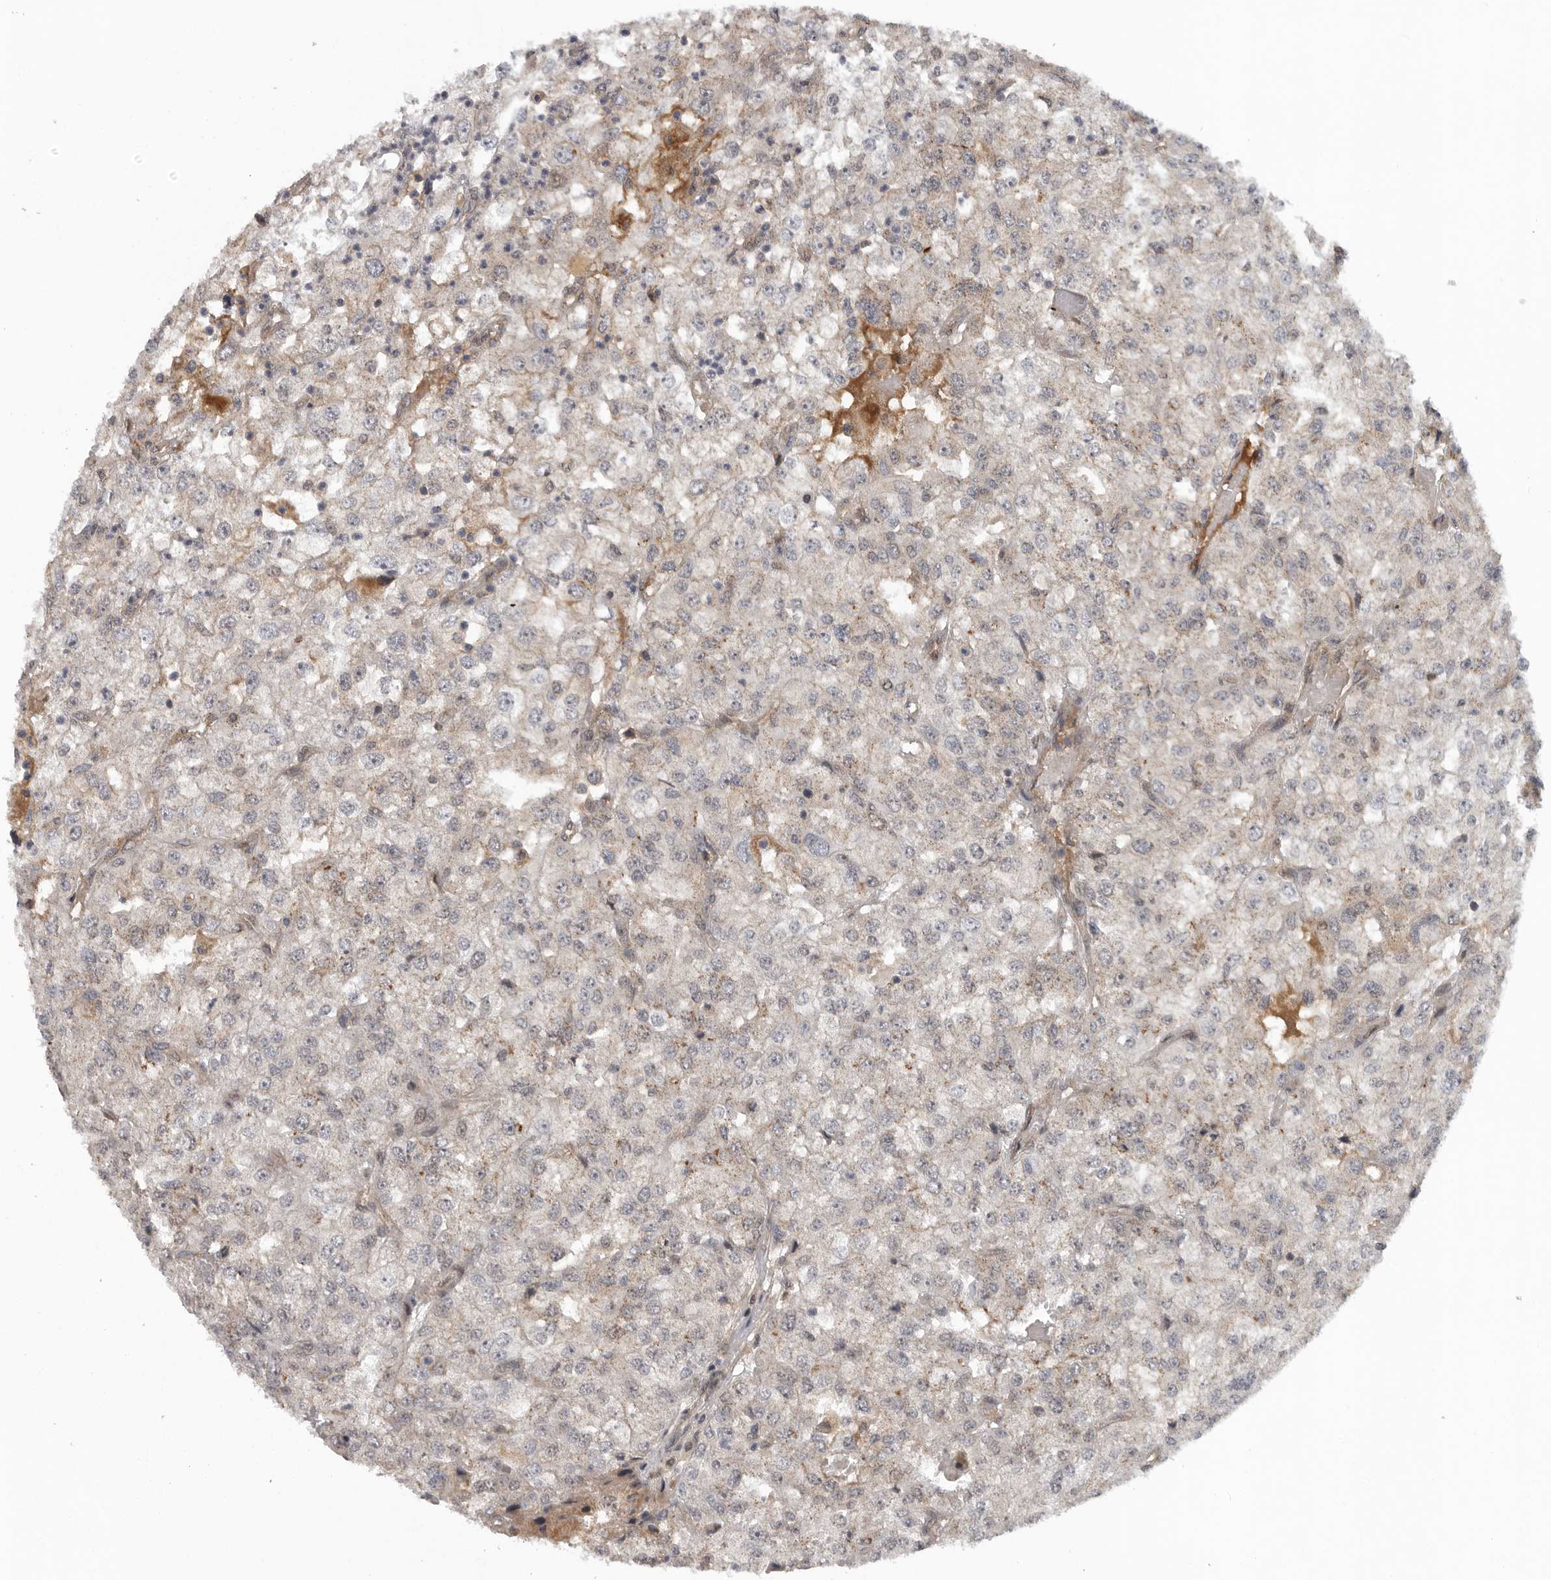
{"staining": {"intensity": "negative", "quantity": "none", "location": "none"}, "tissue": "renal cancer", "cell_type": "Tumor cells", "image_type": "cancer", "snomed": [{"axis": "morphology", "description": "Adenocarcinoma, NOS"}, {"axis": "topography", "description": "Kidney"}], "caption": "Immunohistochemical staining of adenocarcinoma (renal) displays no significant positivity in tumor cells.", "gene": "TMPRSS11F", "patient": {"sex": "female", "age": 54}}